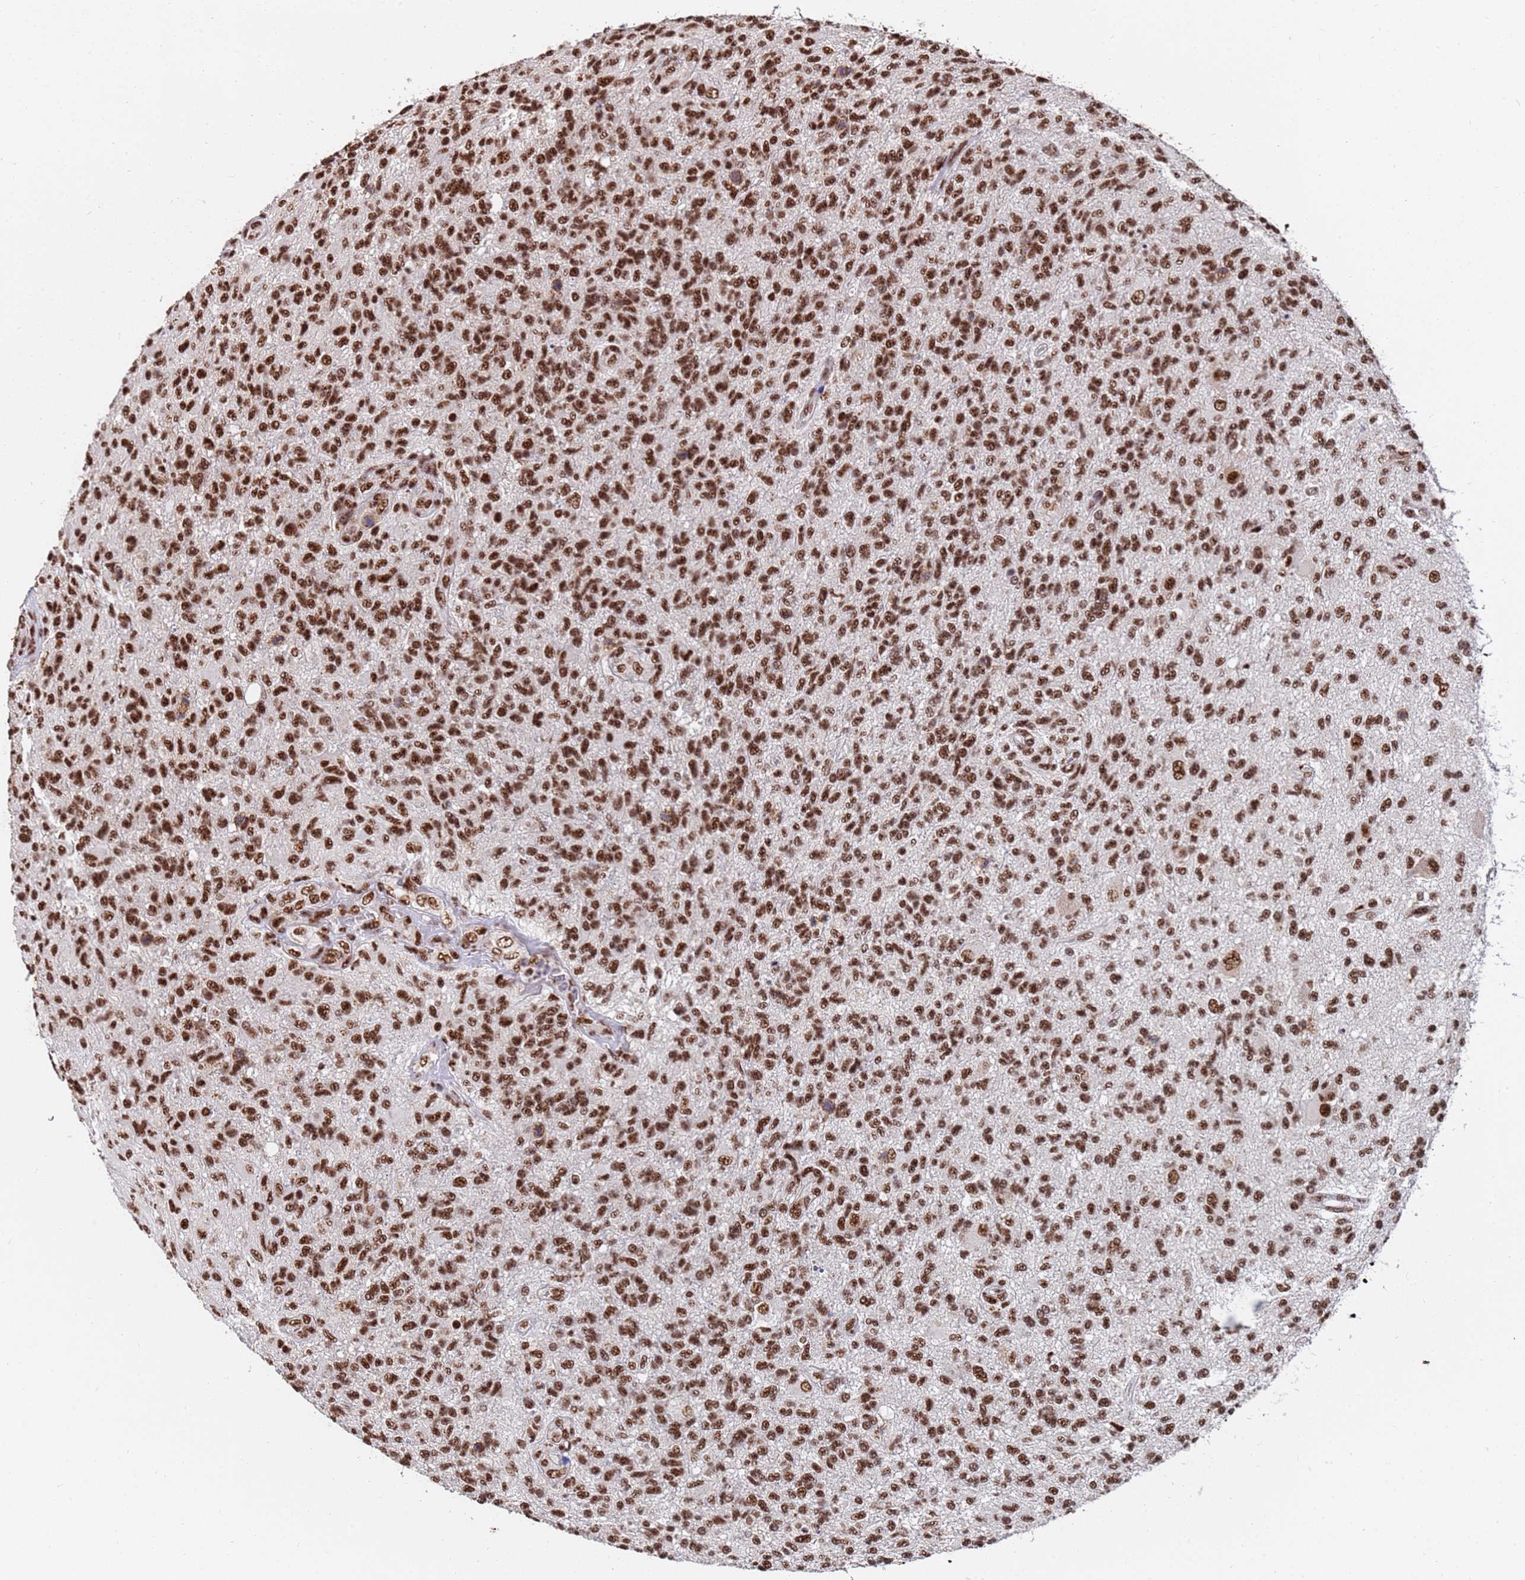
{"staining": {"intensity": "moderate", "quantity": ">75%", "location": "nuclear"}, "tissue": "glioma", "cell_type": "Tumor cells", "image_type": "cancer", "snomed": [{"axis": "morphology", "description": "Glioma, malignant, High grade"}, {"axis": "topography", "description": "Brain"}], "caption": "This is a micrograph of immunohistochemistry (IHC) staining of high-grade glioma (malignant), which shows moderate expression in the nuclear of tumor cells.", "gene": "SF3B2", "patient": {"sex": "male", "age": 56}}